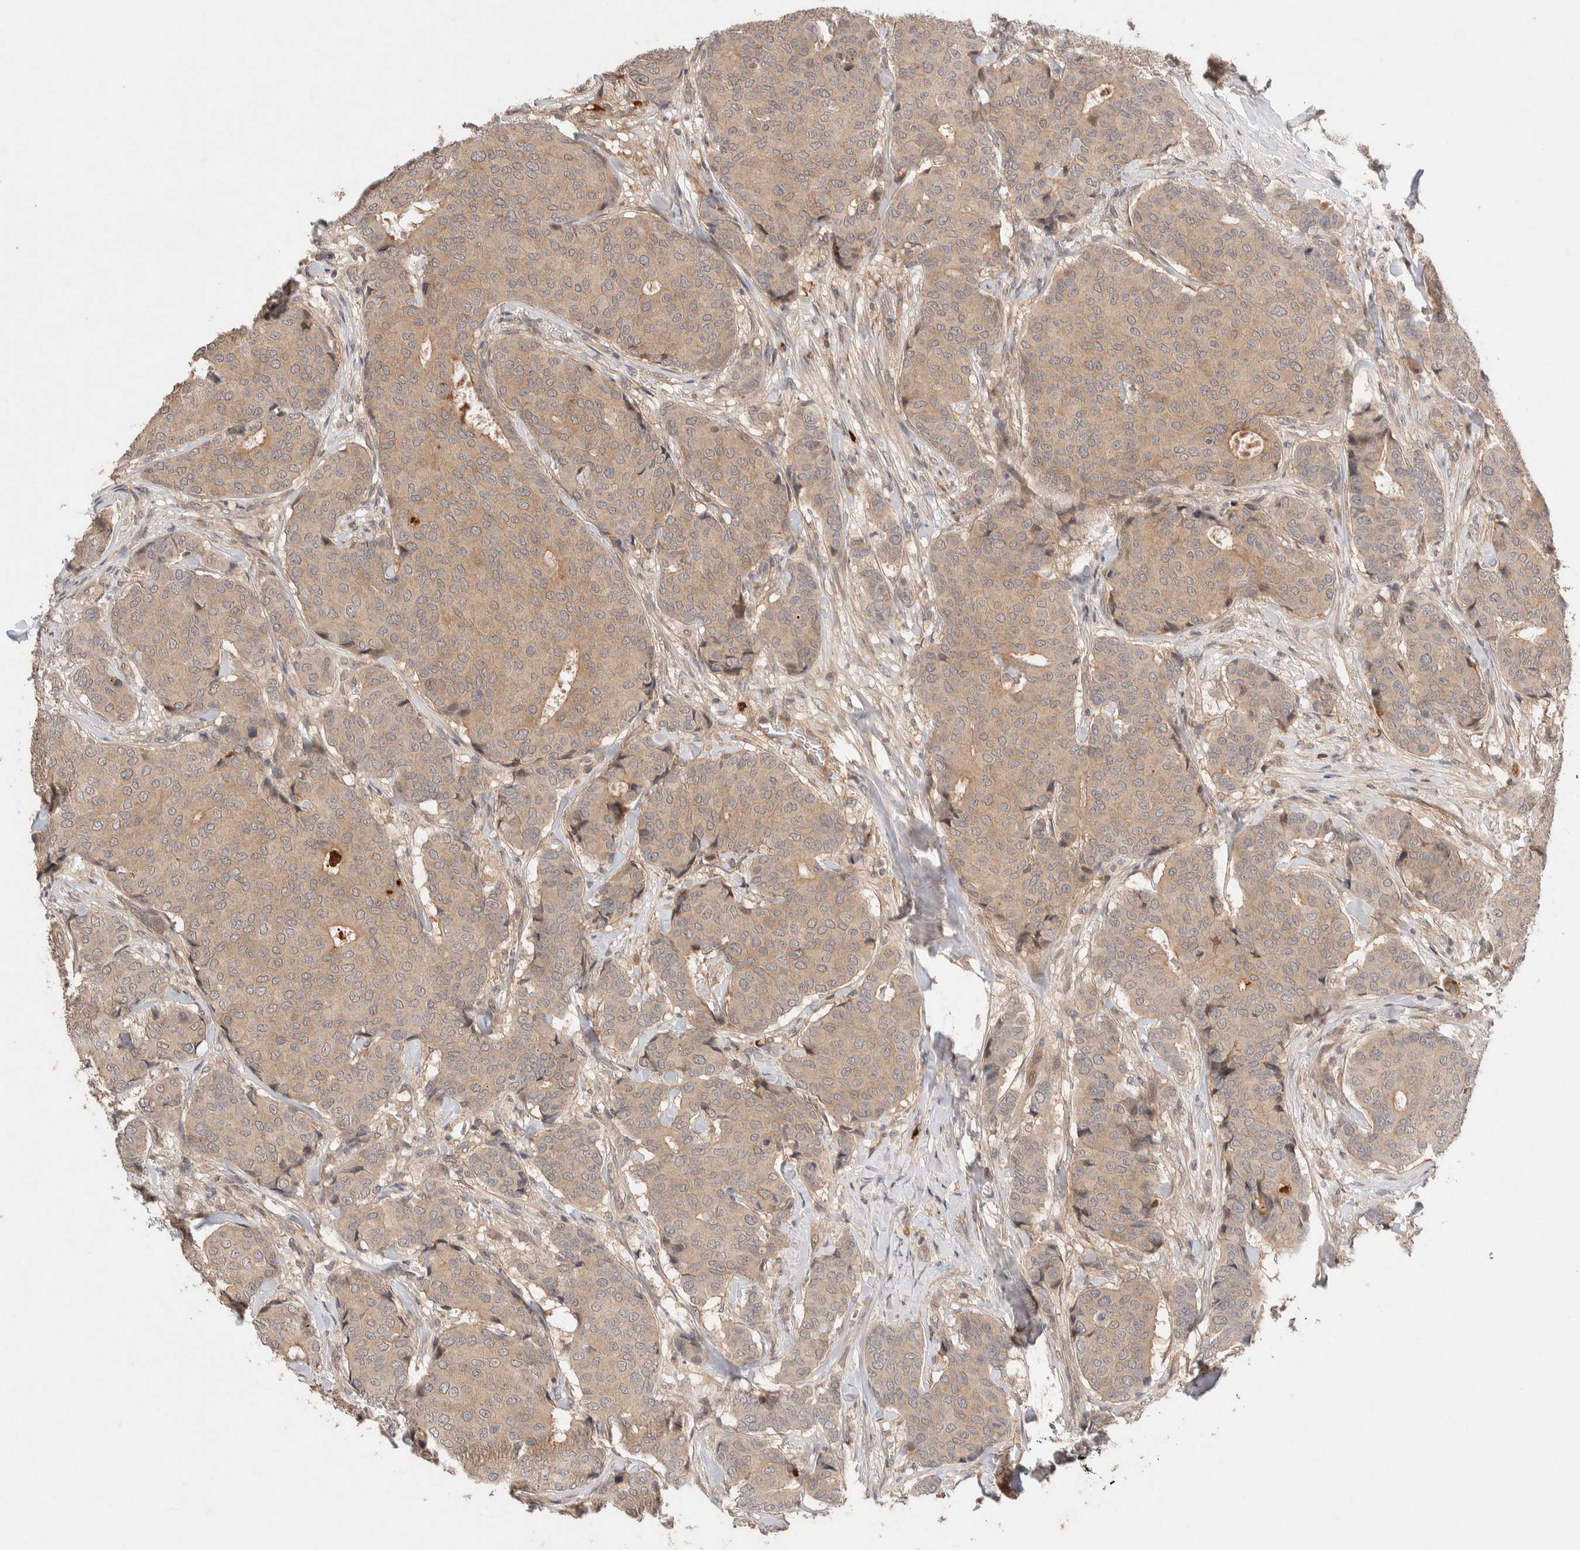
{"staining": {"intensity": "weak", "quantity": ">75%", "location": "cytoplasmic/membranous"}, "tissue": "breast cancer", "cell_type": "Tumor cells", "image_type": "cancer", "snomed": [{"axis": "morphology", "description": "Duct carcinoma"}, {"axis": "topography", "description": "Breast"}], "caption": "A micrograph of human intraductal carcinoma (breast) stained for a protein reveals weak cytoplasmic/membranous brown staining in tumor cells.", "gene": "CASK", "patient": {"sex": "female", "age": 75}}